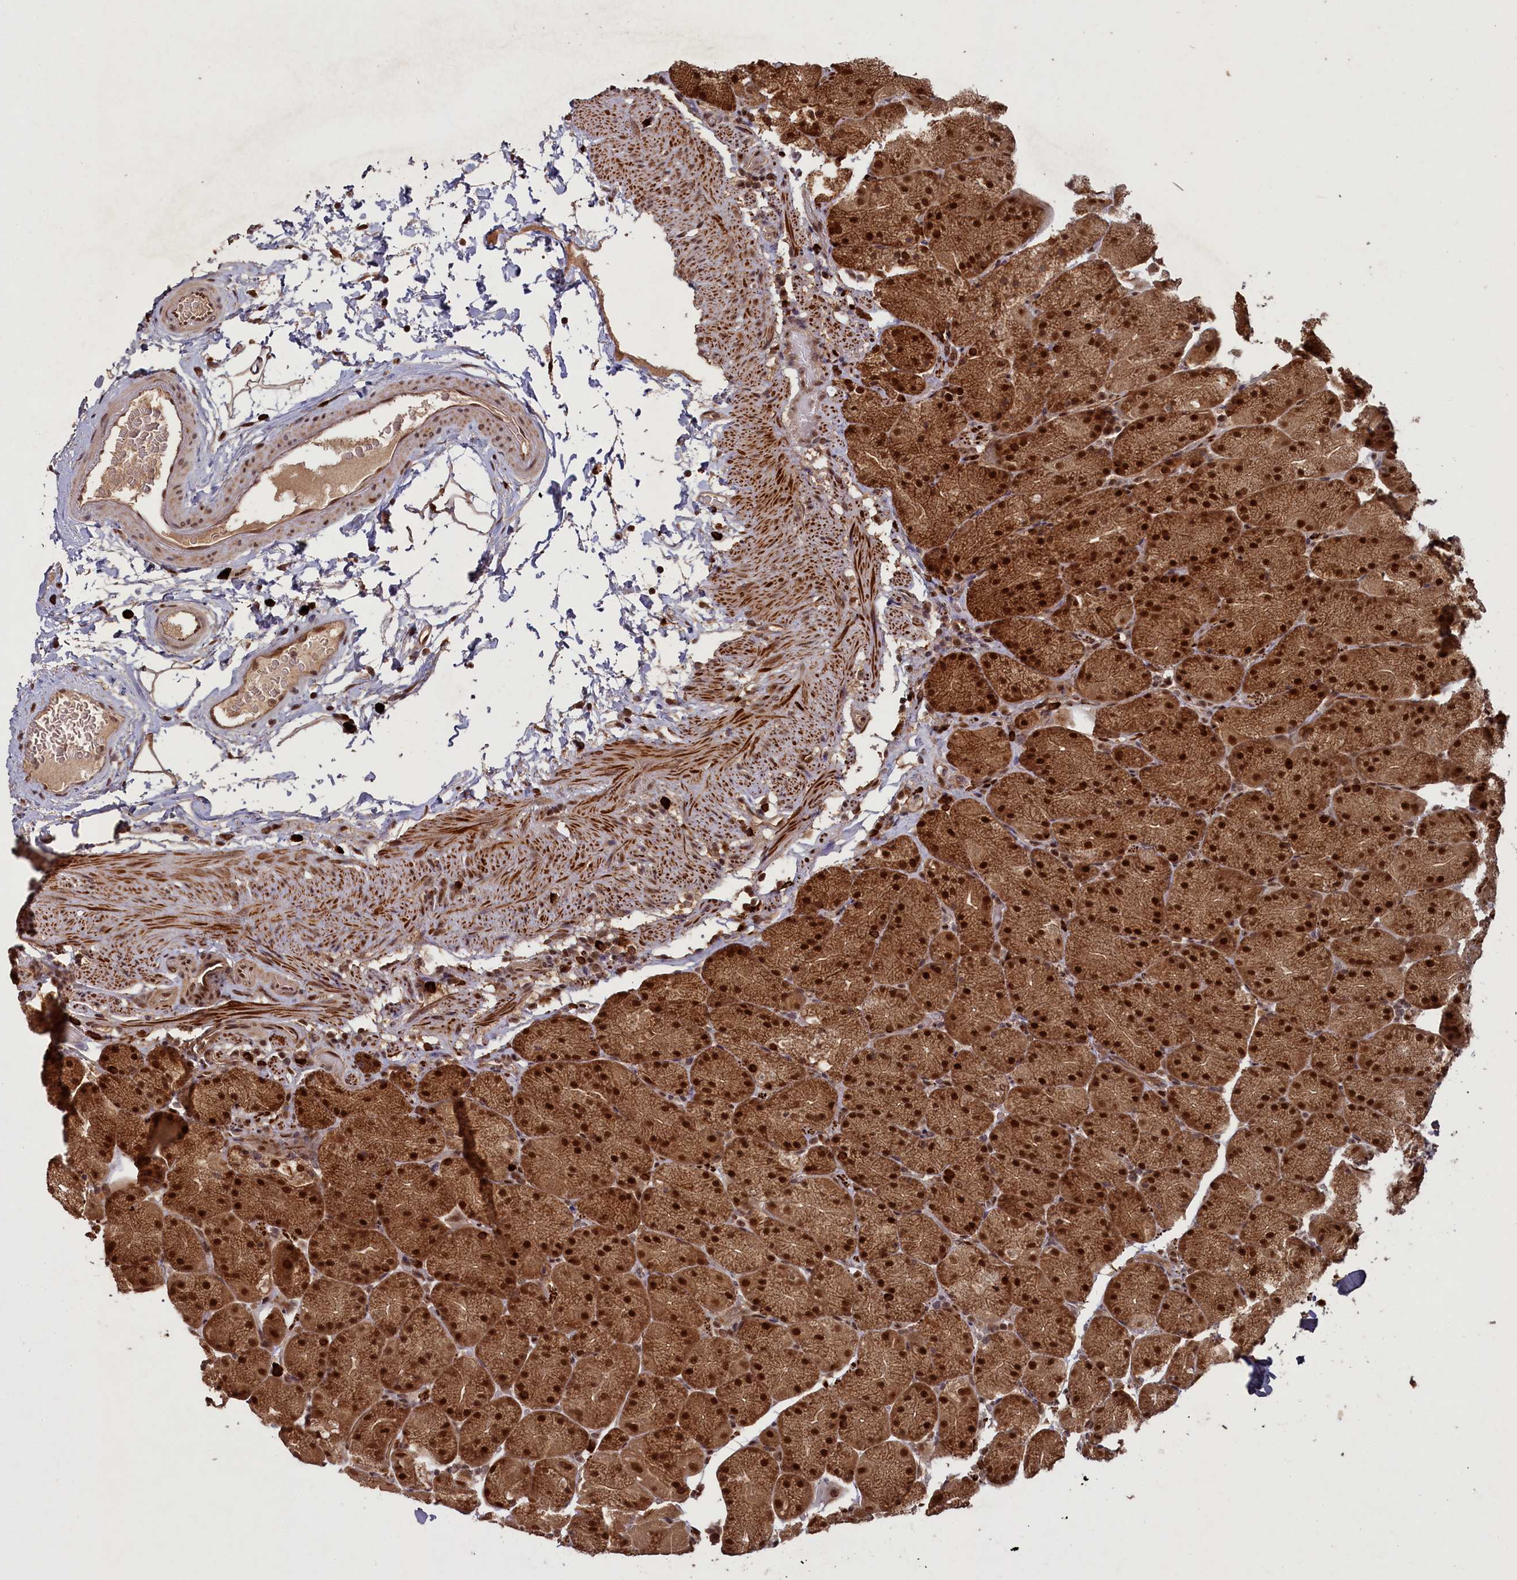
{"staining": {"intensity": "strong", "quantity": ">75%", "location": "cytoplasmic/membranous,nuclear"}, "tissue": "stomach", "cell_type": "Glandular cells", "image_type": "normal", "snomed": [{"axis": "morphology", "description": "Normal tissue, NOS"}, {"axis": "topography", "description": "Stomach, upper"}, {"axis": "topography", "description": "Stomach, lower"}], "caption": "A histopathology image of stomach stained for a protein reveals strong cytoplasmic/membranous,nuclear brown staining in glandular cells.", "gene": "NAE1", "patient": {"sex": "male", "age": 67}}